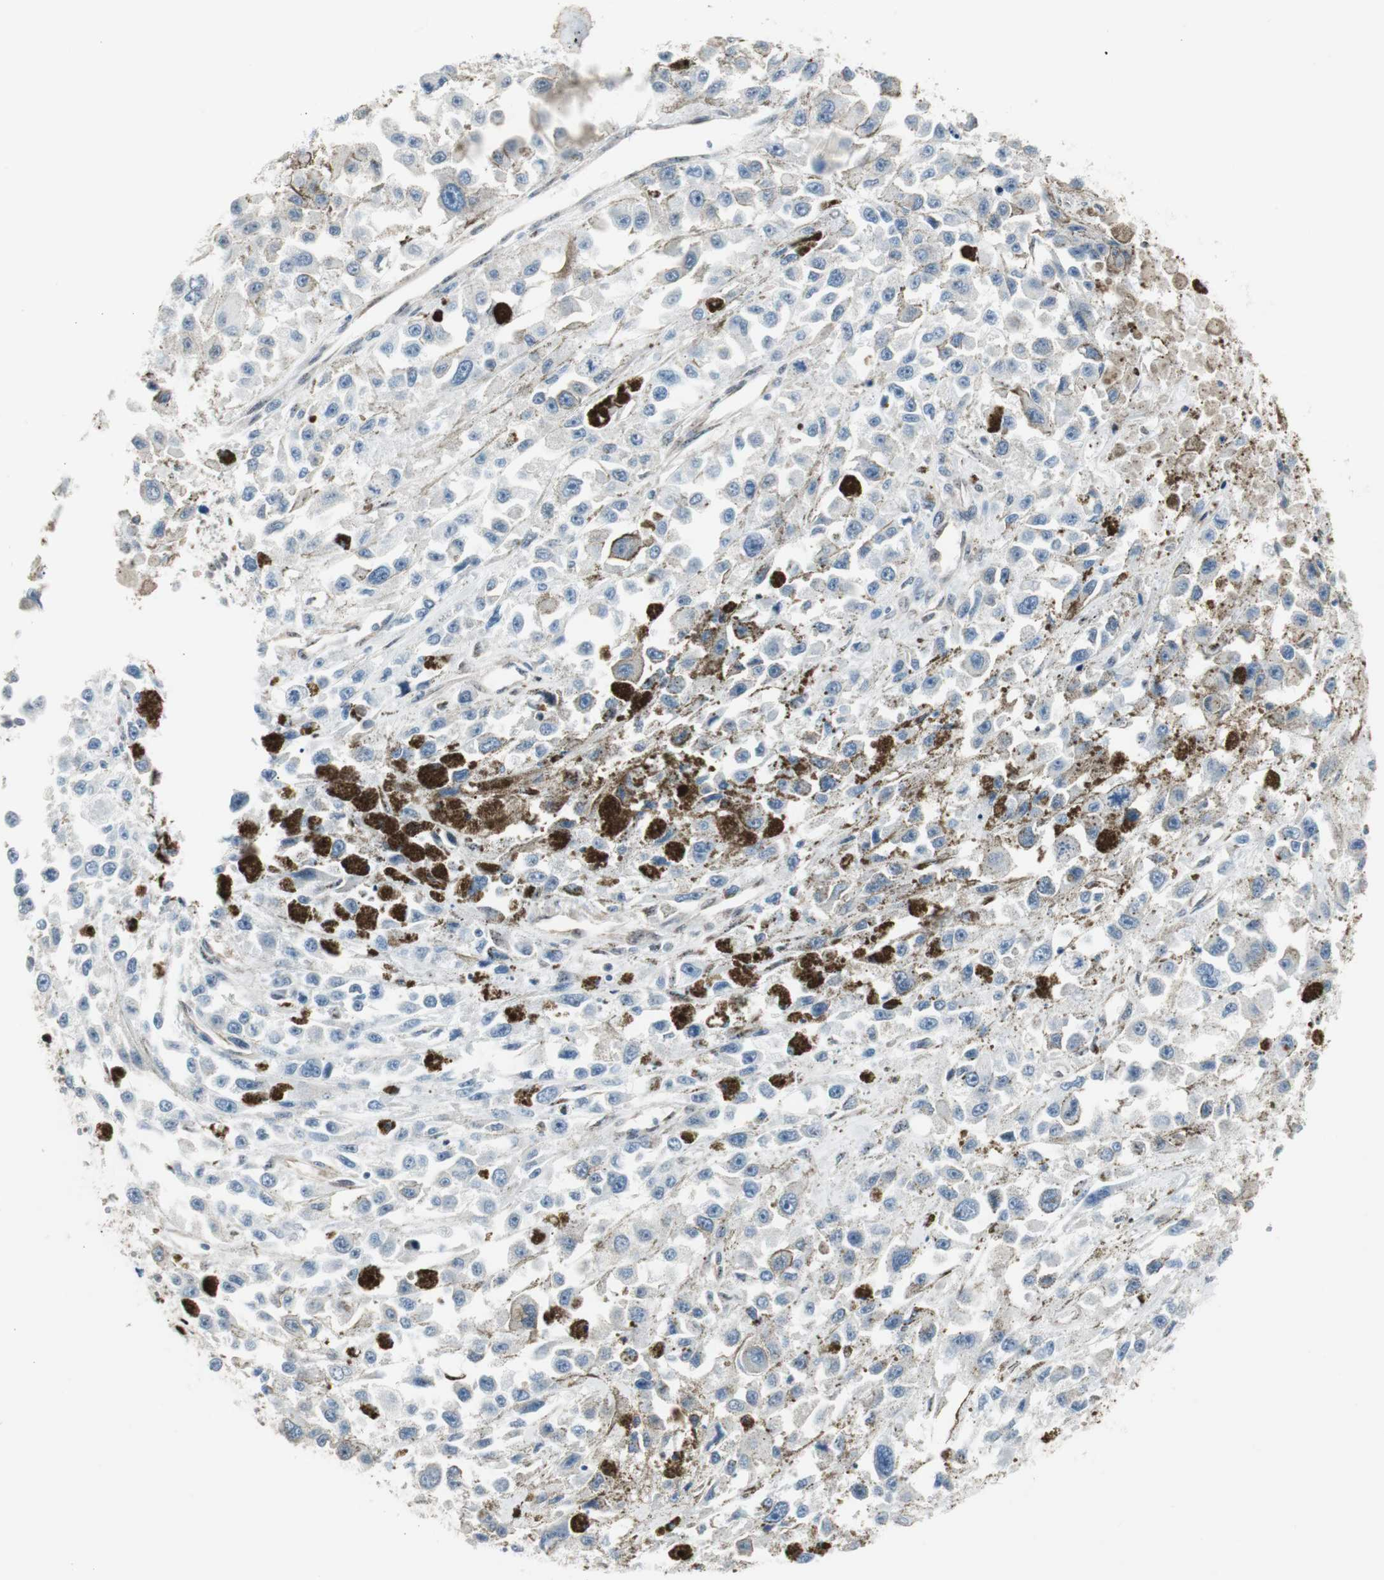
{"staining": {"intensity": "negative", "quantity": "none", "location": "none"}, "tissue": "melanoma", "cell_type": "Tumor cells", "image_type": "cancer", "snomed": [{"axis": "morphology", "description": "Malignant melanoma, Metastatic site"}, {"axis": "topography", "description": "Lymph node"}], "caption": "High power microscopy image of an immunohistochemistry photomicrograph of melanoma, revealing no significant expression in tumor cells.", "gene": "PML", "patient": {"sex": "male", "age": 59}}